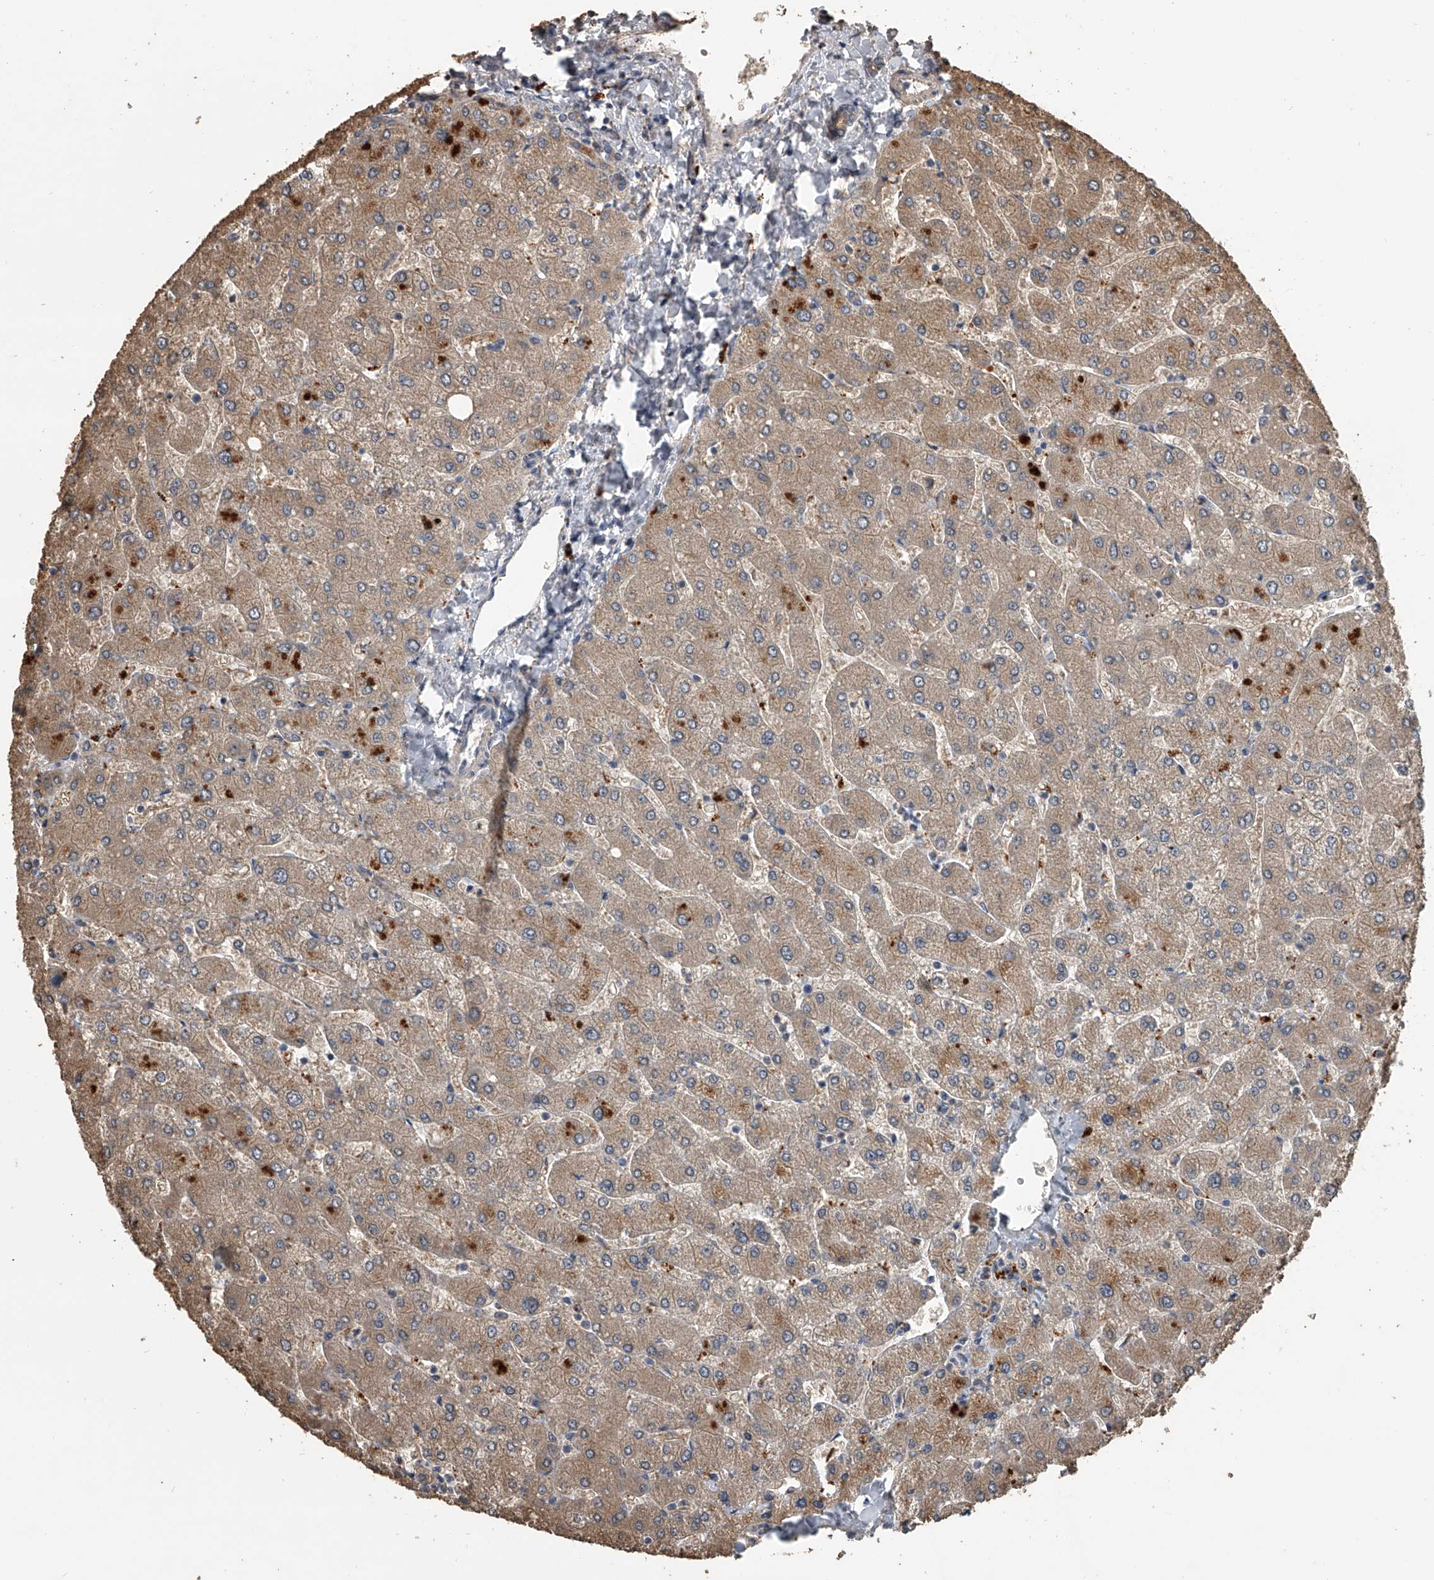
{"staining": {"intensity": "negative", "quantity": "none", "location": "none"}, "tissue": "liver", "cell_type": "Cholangiocytes", "image_type": "normal", "snomed": [{"axis": "morphology", "description": "Normal tissue, NOS"}, {"axis": "topography", "description": "Liver"}], "caption": "IHC histopathology image of normal liver stained for a protein (brown), which displays no expression in cholangiocytes. The staining is performed using DAB brown chromogen with nuclei counter-stained in using hematoxylin.", "gene": "DOCK9", "patient": {"sex": "male", "age": 55}}